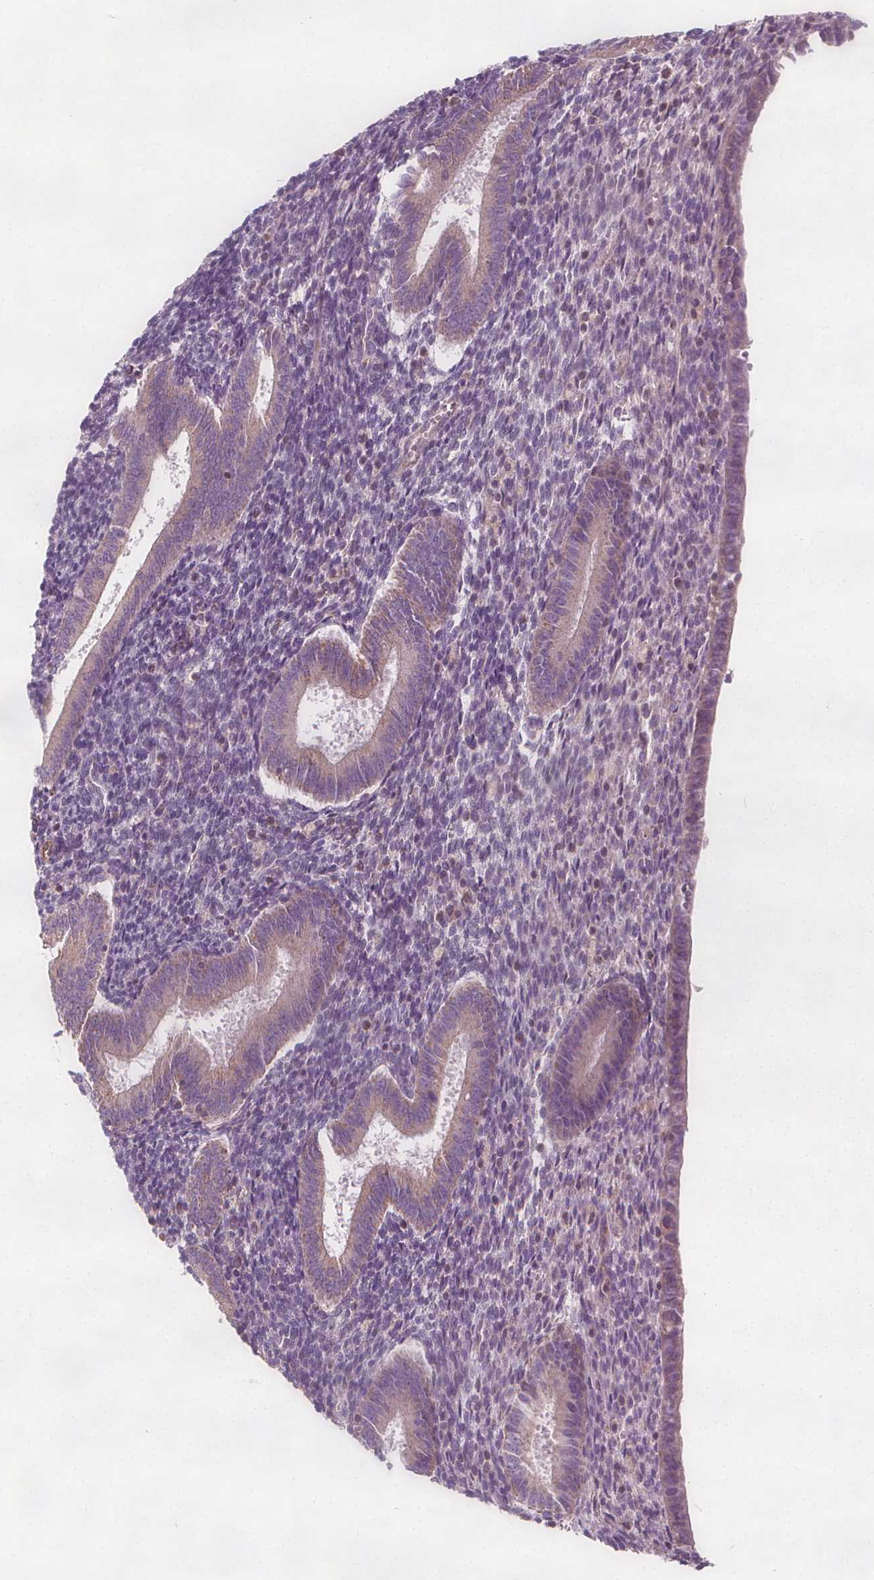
{"staining": {"intensity": "negative", "quantity": "none", "location": "none"}, "tissue": "endometrium", "cell_type": "Cells in endometrial stroma", "image_type": "normal", "snomed": [{"axis": "morphology", "description": "Normal tissue, NOS"}, {"axis": "topography", "description": "Endometrium"}], "caption": "This is a photomicrograph of immunohistochemistry (IHC) staining of normal endometrium, which shows no staining in cells in endometrial stroma.", "gene": "RAB20", "patient": {"sex": "female", "age": 25}}